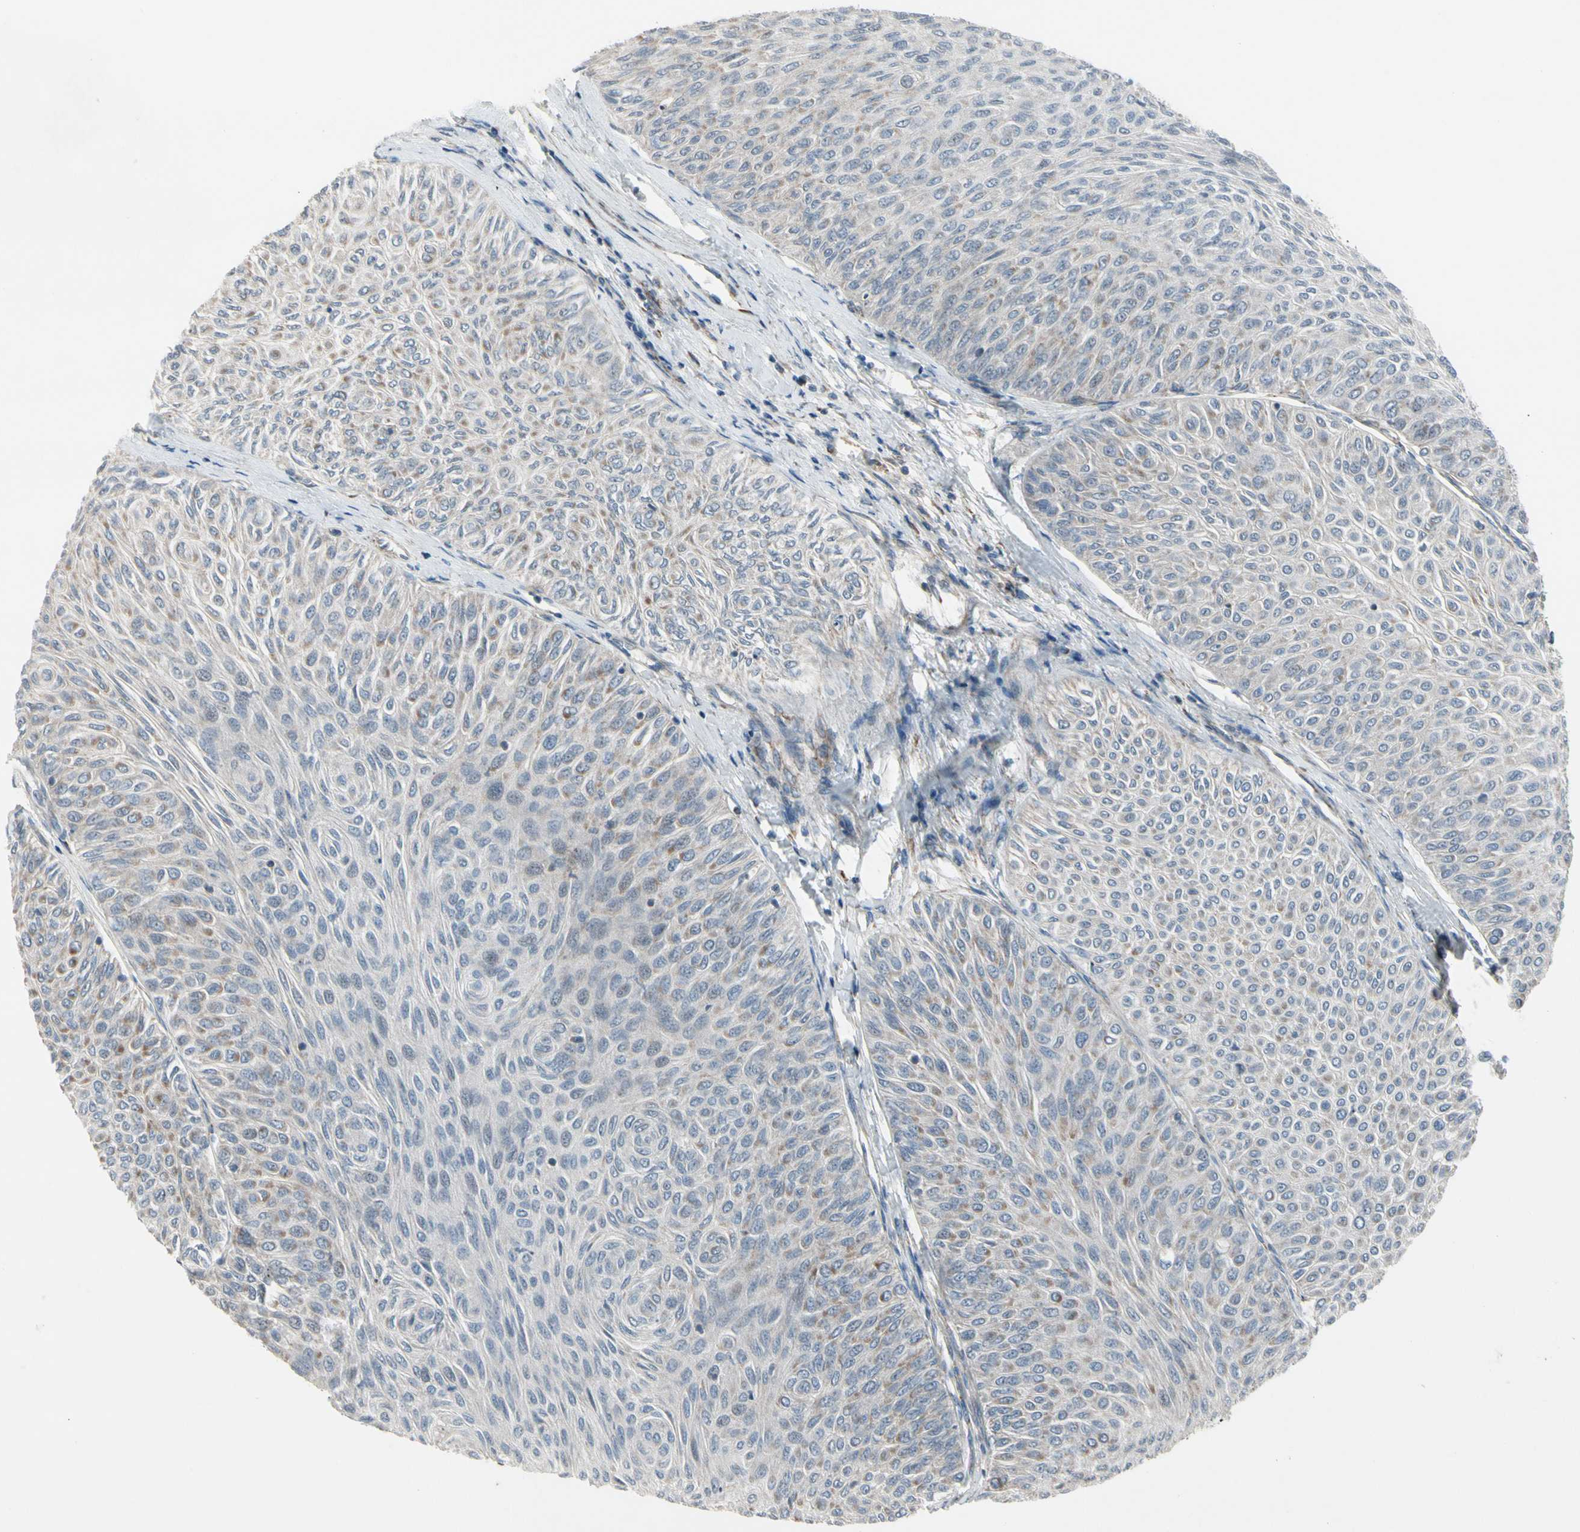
{"staining": {"intensity": "weak", "quantity": ">75%", "location": "cytoplasmic/membranous"}, "tissue": "urothelial cancer", "cell_type": "Tumor cells", "image_type": "cancer", "snomed": [{"axis": "morphology", "description": "Urothelial carcinoma, Low grade"}, {"axis": "topography", "description": "Urinary bladder"}], "caption": "Protein expression analysis of human urothelial carcinoma (low-grade) reveals weak cytoplasmic/membranous expression in about >75% of tumor cells.", "gene": "CPT1A", "patient": {"sex": "male", "age": 78}}